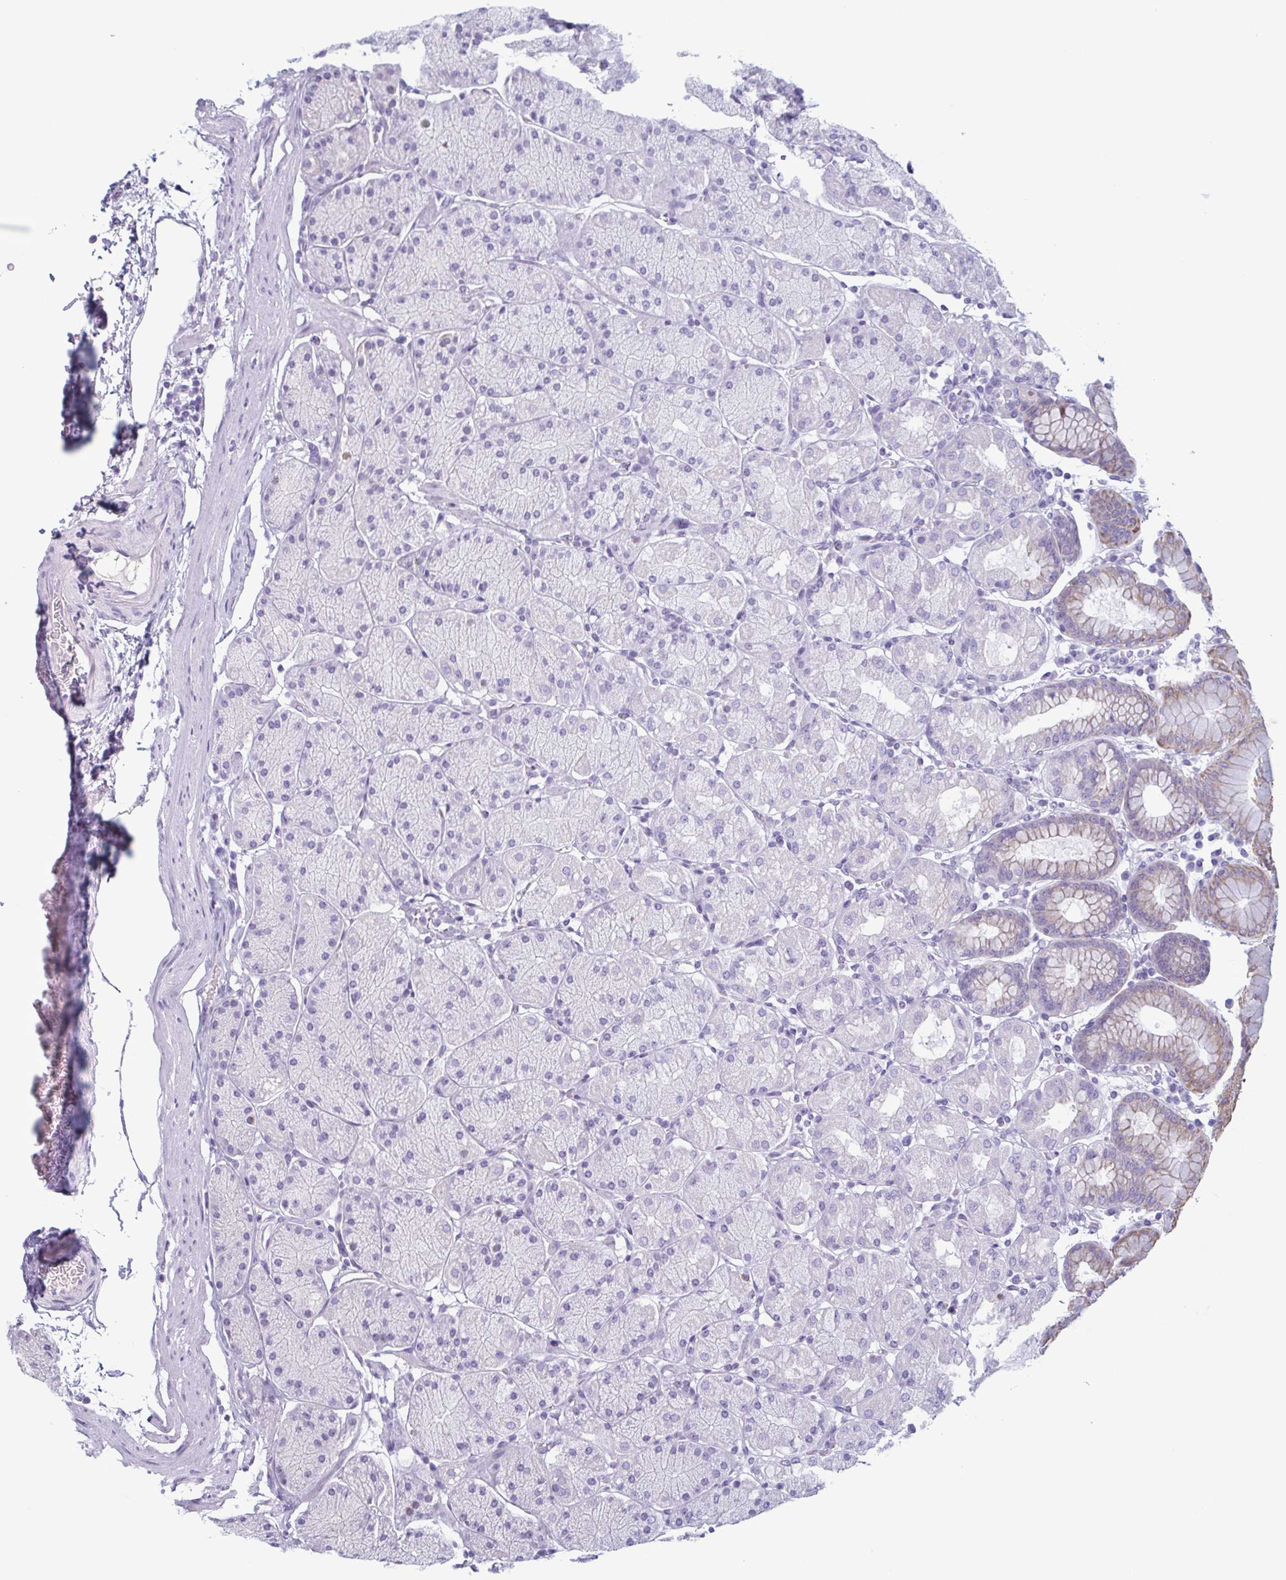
{"staining": {"intensity": "weak", "quantity": "<25%", "location": "cytoplasmic/membranous"}, "tissue": "stomach", "cell_type": "Glandular cells", "image_type": "normal", "snomed": [{"axis": "morphology", "description": "Normal tissue, NOS"}, {"axis": "topography", "description": "Stomach, upper"}, {"axis": "topography", "description": "Stomach"}], "caption": "Unremarkable stomach was stained to show a protein in brown. There is no significant expression in glandular cells.", "gene": "KRT10", "patient": {"sex": "male", "age": 76}}